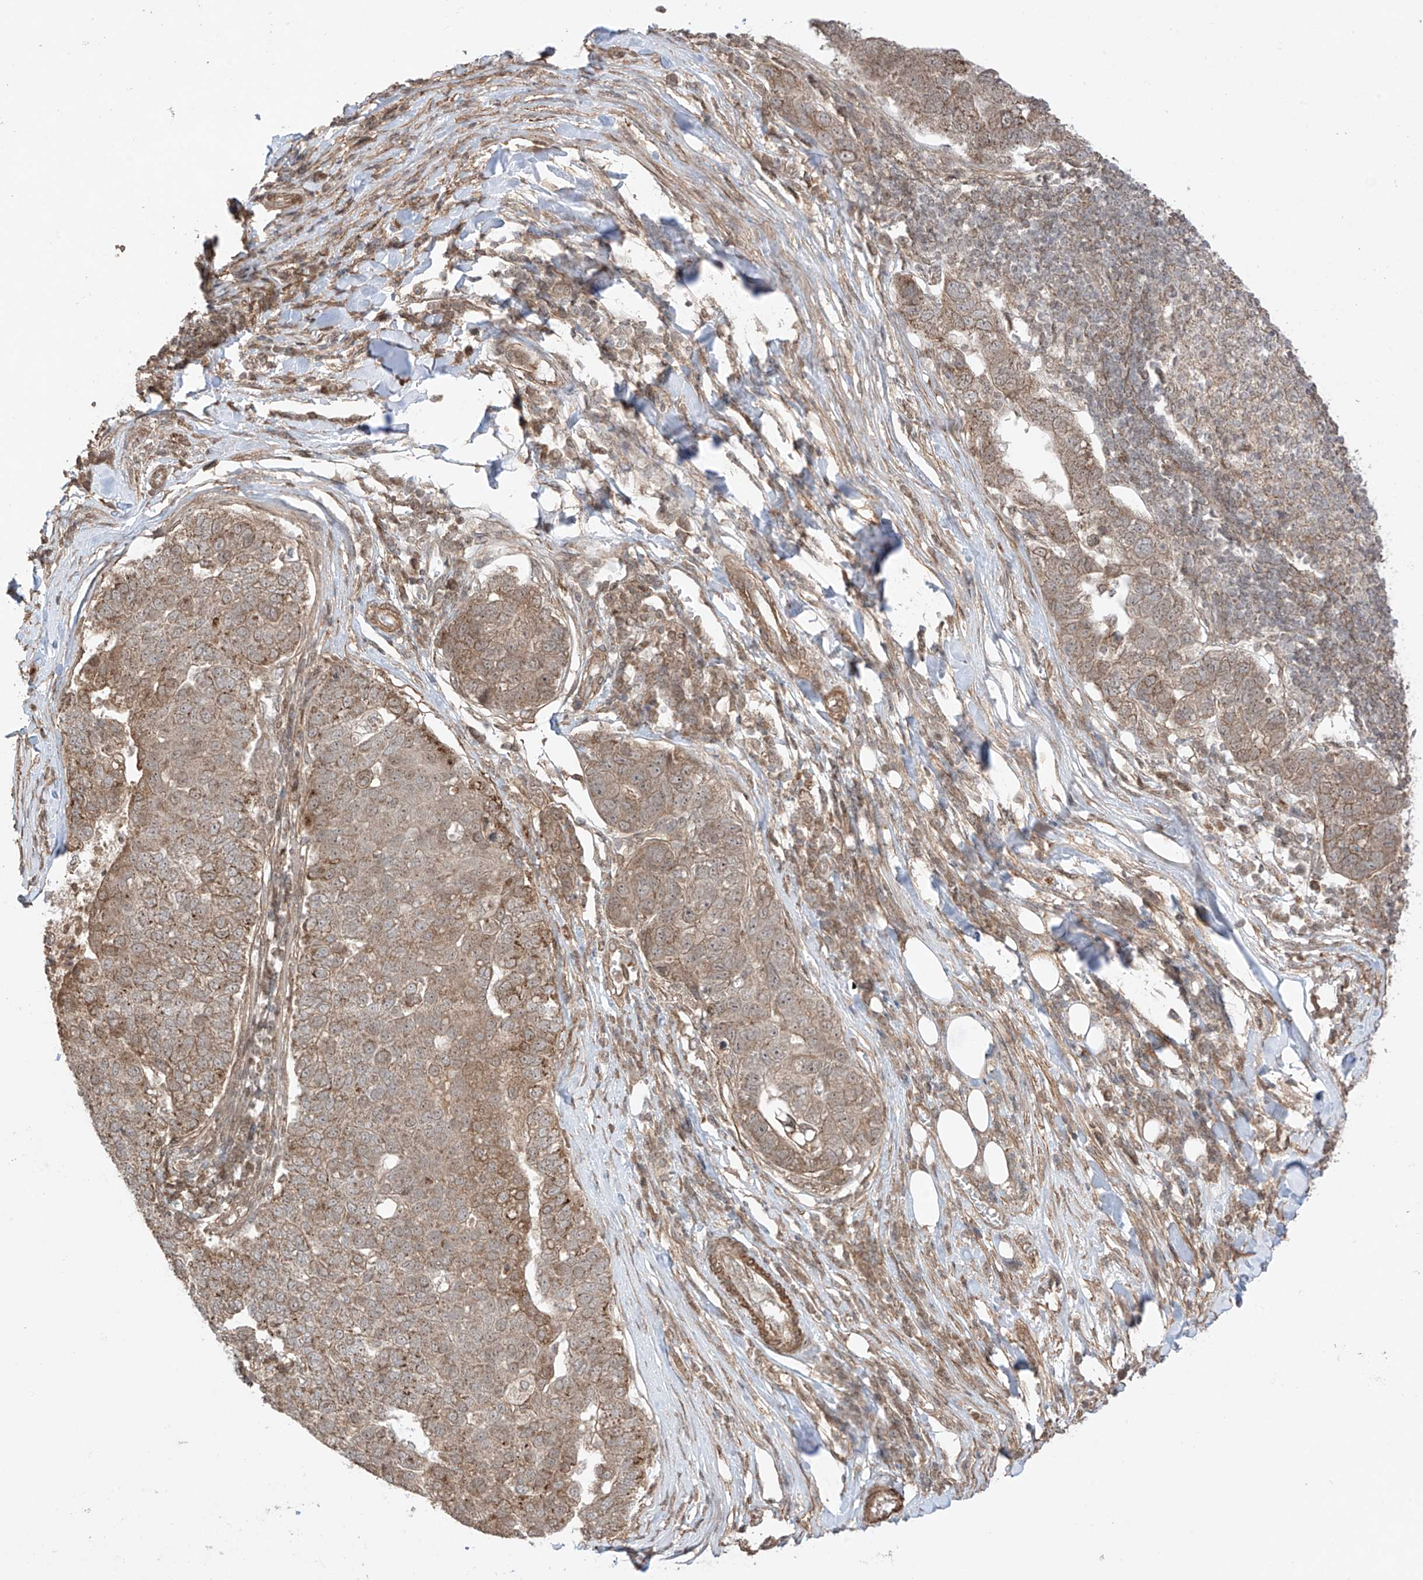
{"staining": {"intensity": "moderate", "quantity": ">75%", "location": "cytoplasmic/membranous"}, "tissue": "pancreatic cancer", "cell_type": "Tumor cells", "image_type": "cancer", "snomed": [{"axis": "morphology", "description": "Adenocarcinoma, NOS"}, {"axis": "topography", "description": "Pancreas"}], "caption": "The image displays staining of pancreatic cancer (adenocarcinoma), revealing moderate cytoplasmic/membranous protein staining (brown color) within tumor cells.", "gene": "ABCD1", "patient": {"sex": "female", "age": 61}}